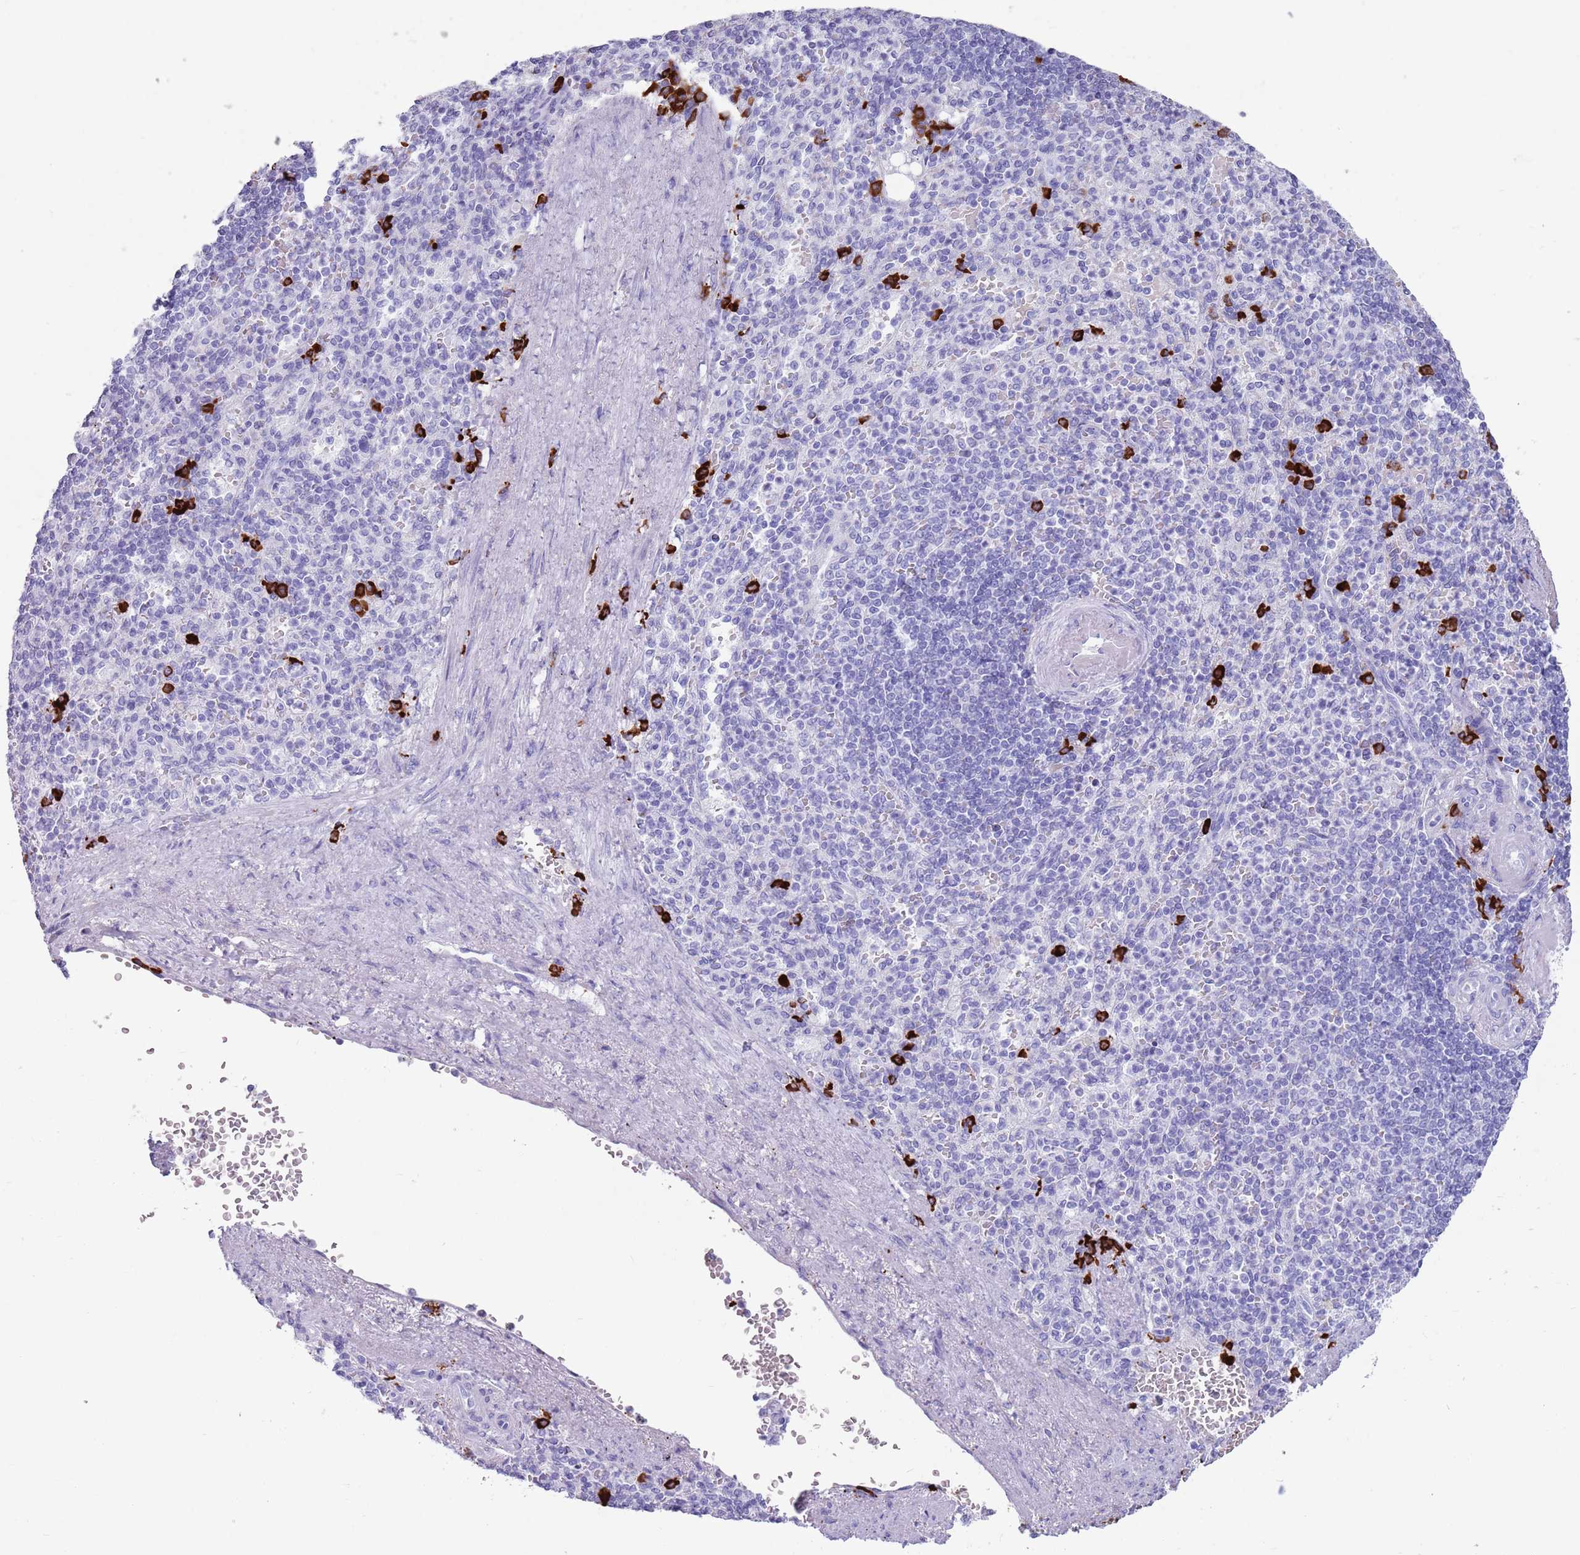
{"staining": {"intensity": "strong", "quantity": "<25%", "location": "cytoplasmic/membranous"}, "tissue": "spleen", "cell_type": "Cells in red pulp", "image_type": "normal", "snomed": [{"axis": "morphology", "description": "Normal tissue, NOS"}, {"axis": "topography", "description": "Spleen"}], "caption": "Spleen stained with DAB immunohistochemistry shows medium levels of strong cytoplasmic/membranous staining in approximately <25% of cells in red pulp. (IHC, brightfield microscopy, high magnification).", "gene": "ENSG00000263020", "patient": {"sex": "female", "age": 74}}